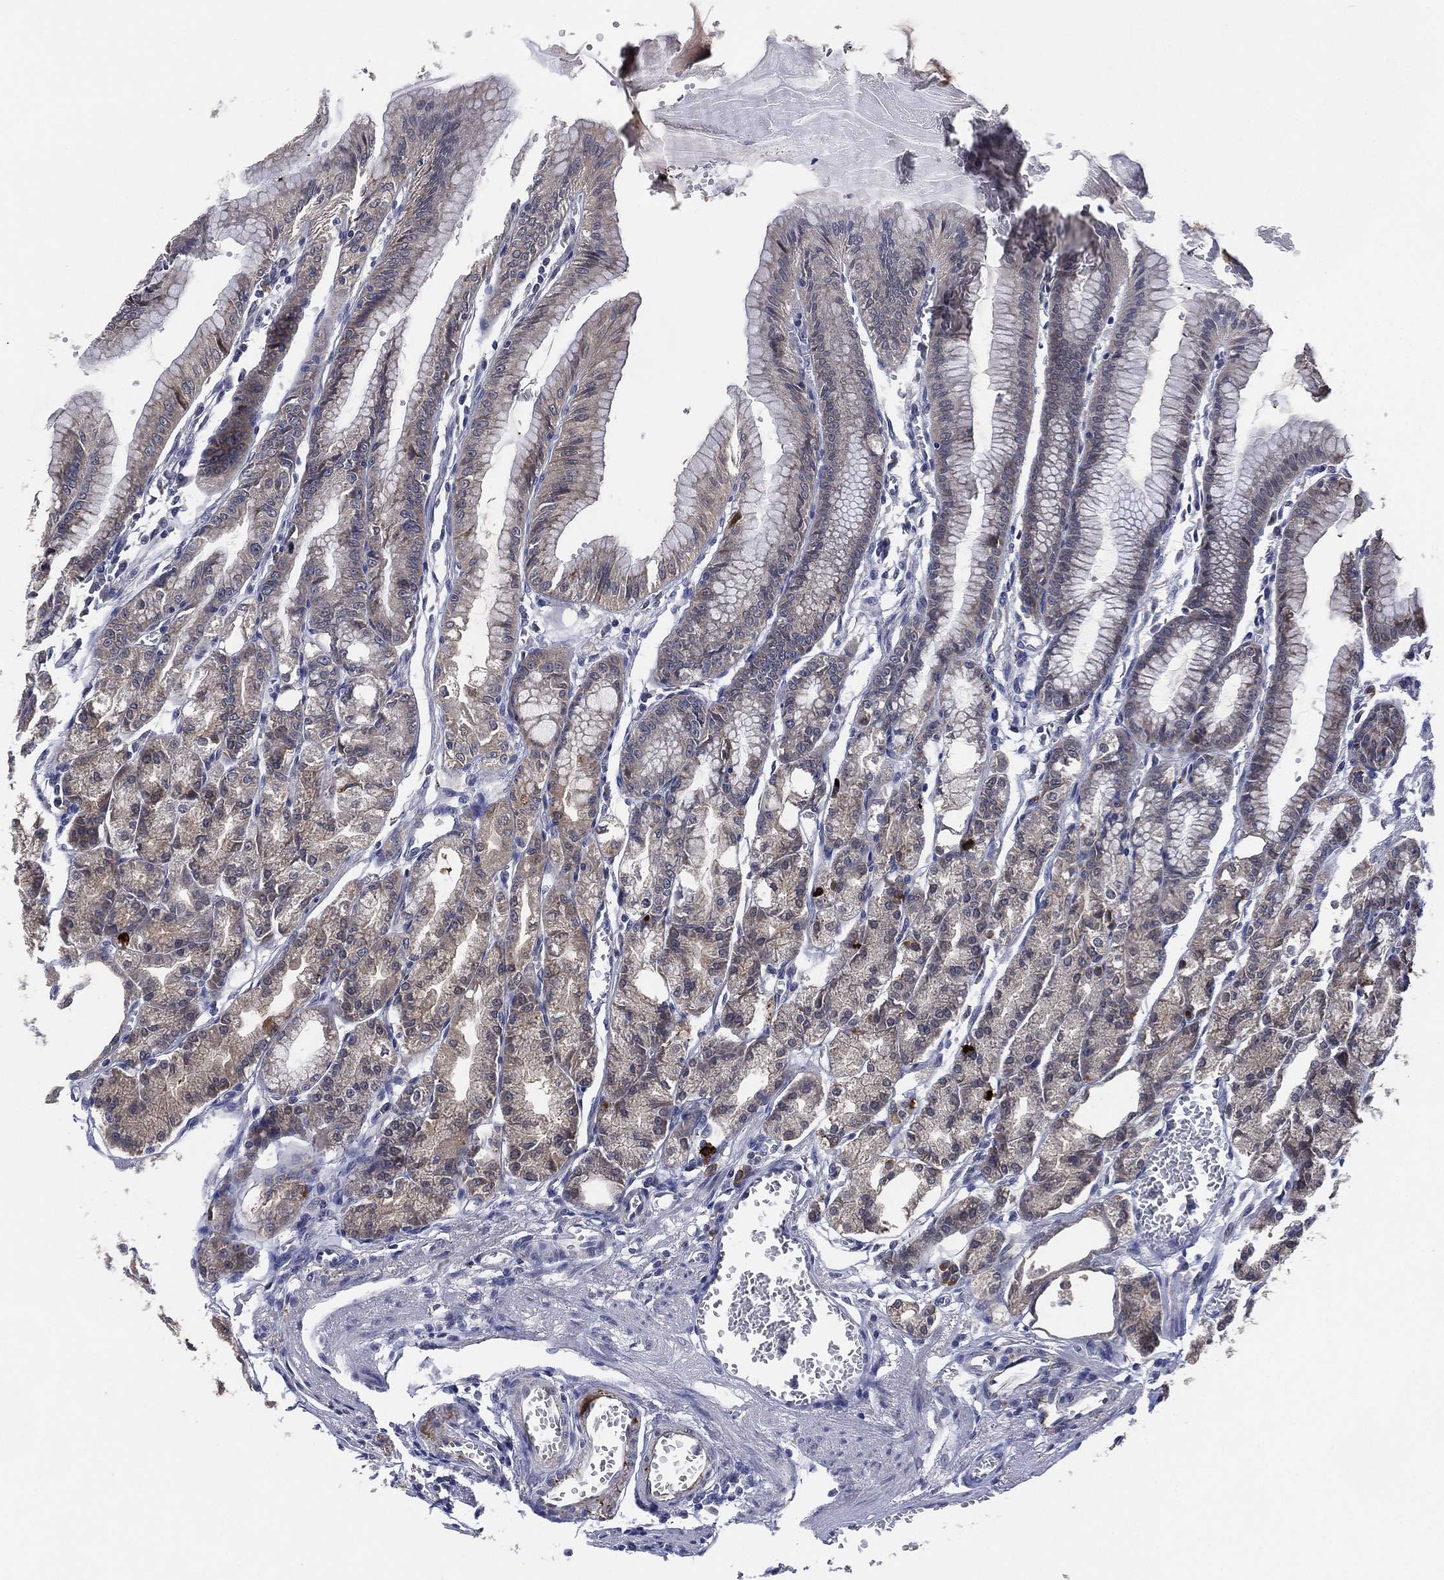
{"staining": {"intensity": "weak", "quantity": "25%-75%", "location": "cytoplasmic/membranous"}, "tissue": "stomach", "cell_type": "Glandular cells", "image_type": "normal", "snomed": [{"axis": "morphology", "description": "Normal tissue, NOS"}, {"axis": "topography", "description": "Stomach, lower"}], "caption": "Immunohistochemical staining of normal stomach reveals weak cytoplasmic/membranous protein expression in about 25%-75% of glandular cells.", "gene": "SELENOO", "patient": {"sex": "male", "age": 71}}